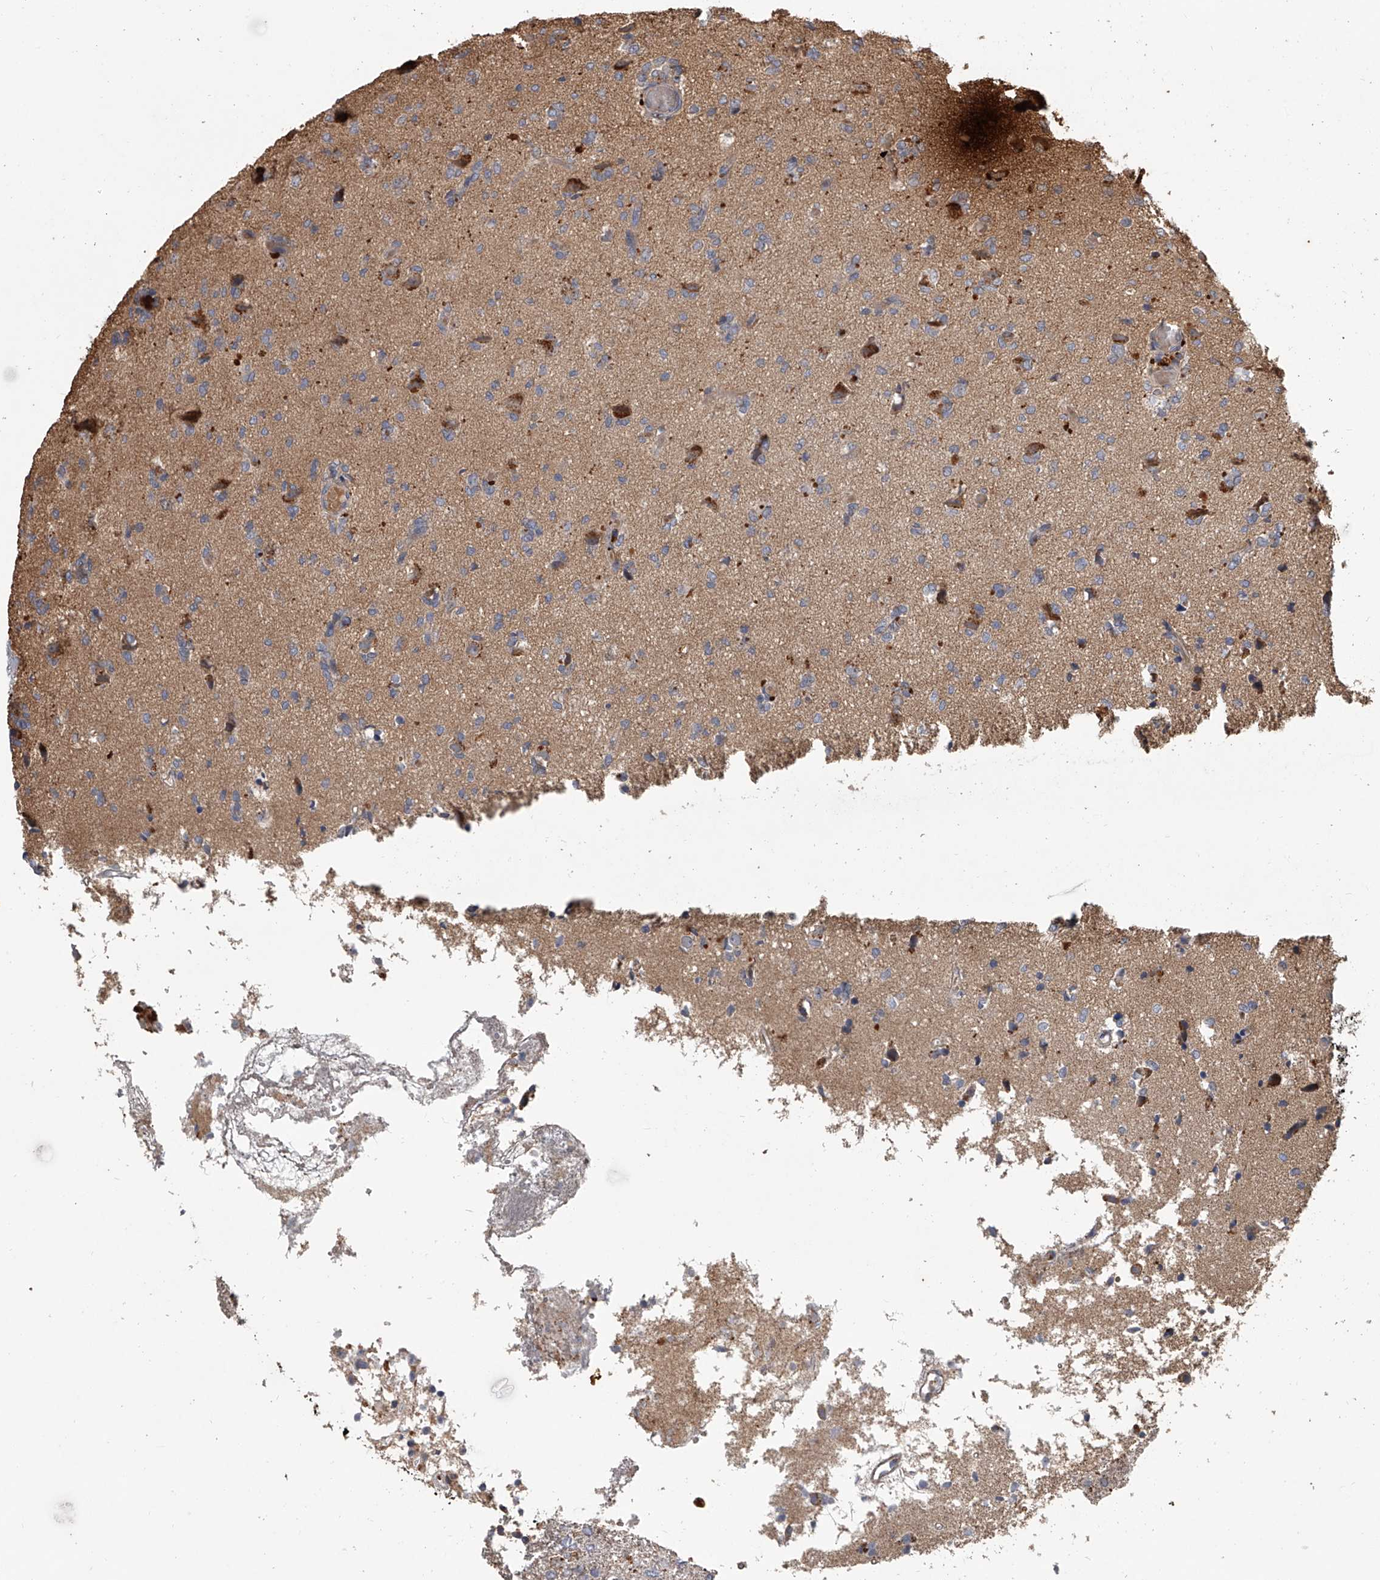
{"staining": {"intensity": "weak", "quantity": "25%-75%", "location": "cytoplasmic/membranous"}, "tissue": "glioma", "cell_type": "Tumor cells", "image_type": "cancer", "snomed": [{"axis": "morphology", "description": "Glioma, malignant, High grade"}, {"axis": "topography", "description": "Brain"}], "caption": "The photomicrograph demonstrates immunohistochemical staining of malignant high-grade glioma. There is weak cytoplasmic/membranous positivity is seen in about 25%-75% of tumor cells.", "gene": "DOCK9", "patient": {"sex": "female", "age": 59}}